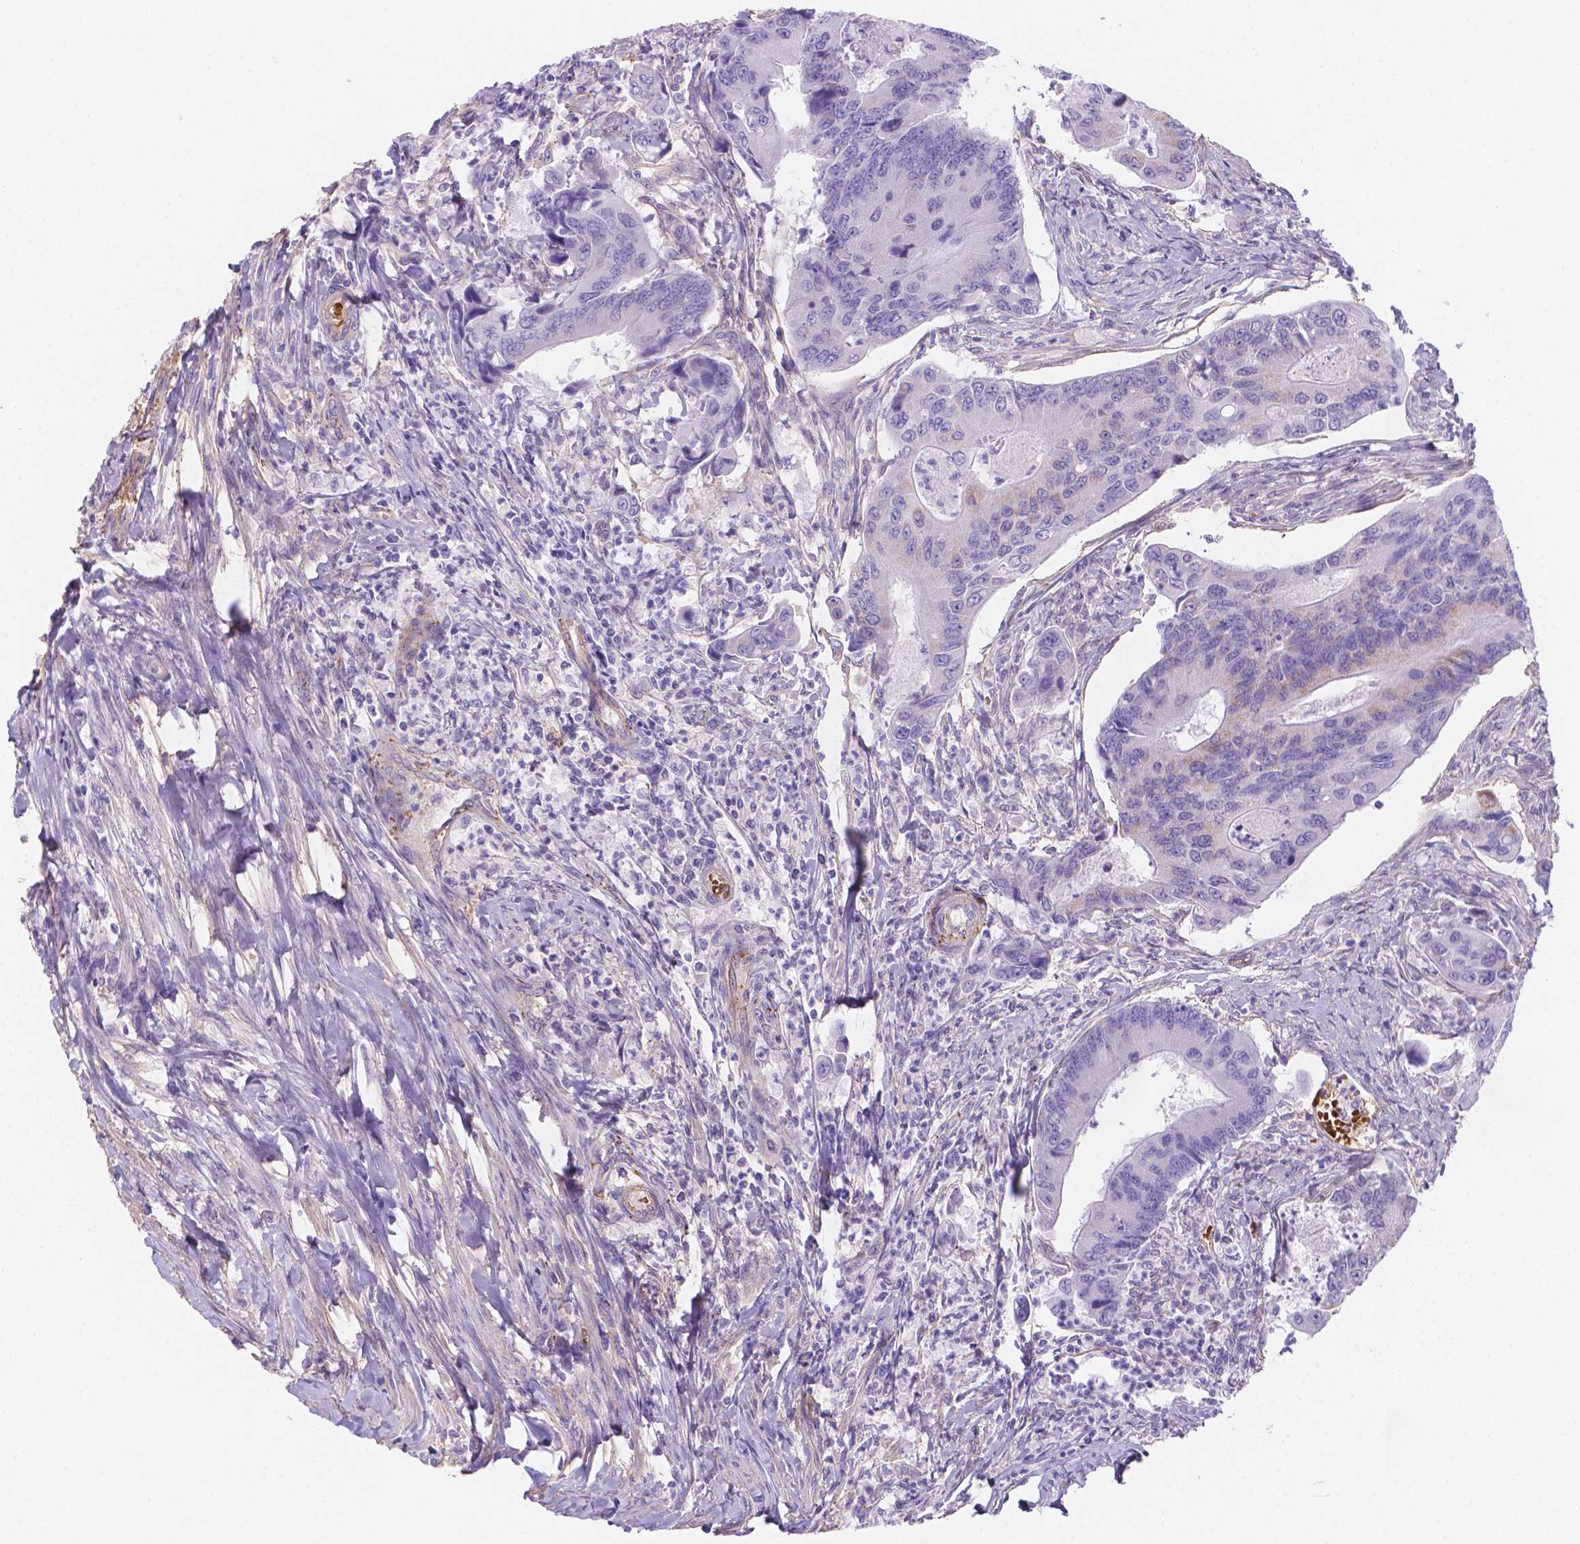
{"staining": {"intensity": "negative", "quantity": "none", "location": "none"}, "tissue": "colorectal cancer", "cell_type": "Tumor cells", "image_type": "cancer", "snomed": [{"axis": "morphology", "description": "Adenocarcinoma, NOS"}, {"axis": "topography", "description": "Colon"}], "caption": "Colorectal cancer was stained to show a protein in brown. There is no significant staining in tumor cells. (Brightfield microscopy of DAB (3,3'-diaminobenzidine) immunohistochemistry at high magnification).", "gene": "SLC40A1", "patient": {"sex": "female", "age": 67}}